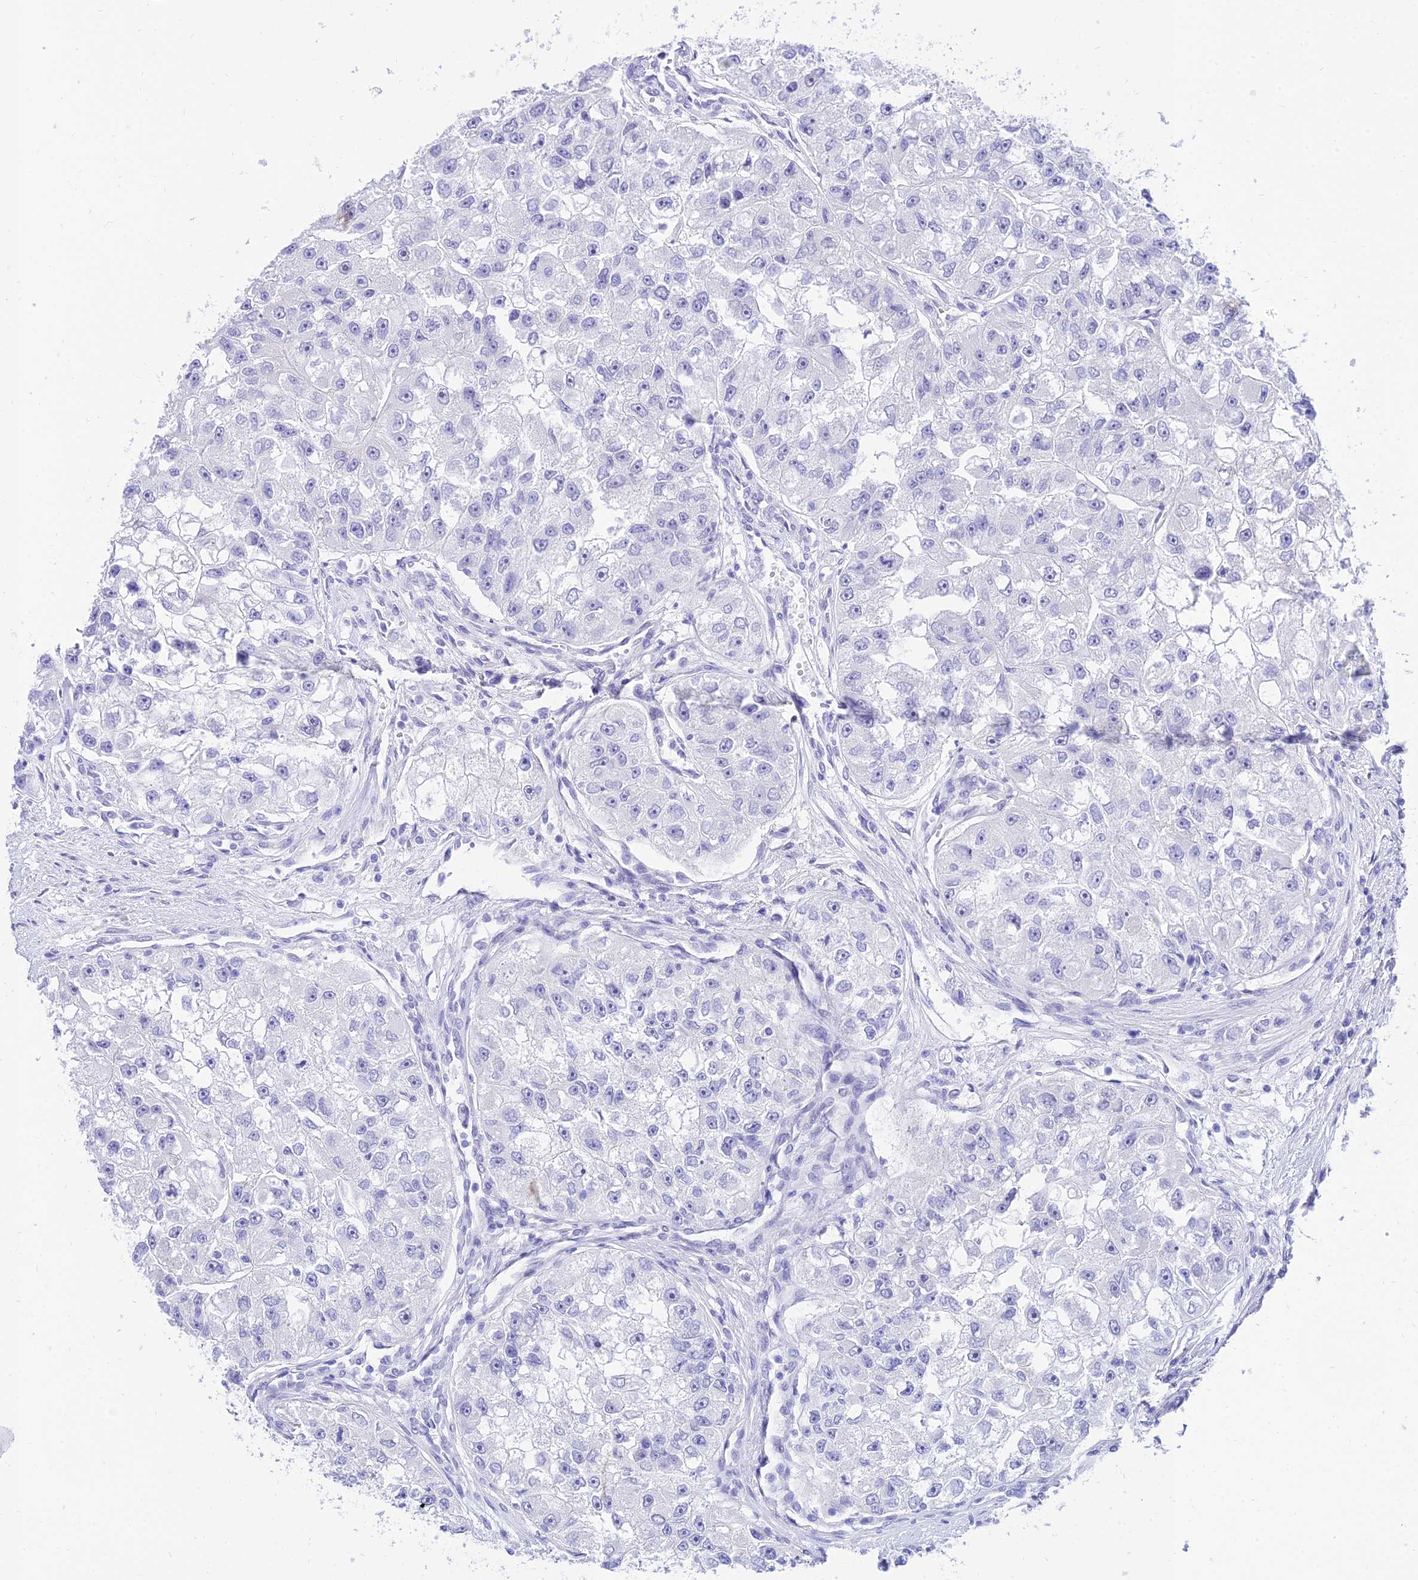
{"staining": {"intensity": "negative", "quantity": "none", "location": "none"}, "tissue": "renal cancer", "cell_type": "Tumor cells", "image_type": "cancer", "snomed": [{"axis": "morphology", "description": "Adenocarcinoma, NOS"}, {"axis": "topography", "description": "Kidney"}], "caption": "Histopathology image shows no protein staining in tumor cells of renal cancer (adenocarcinoma) tissue.", "gene": "TAC3", "patient": {"sex": "male", "age": 63}}